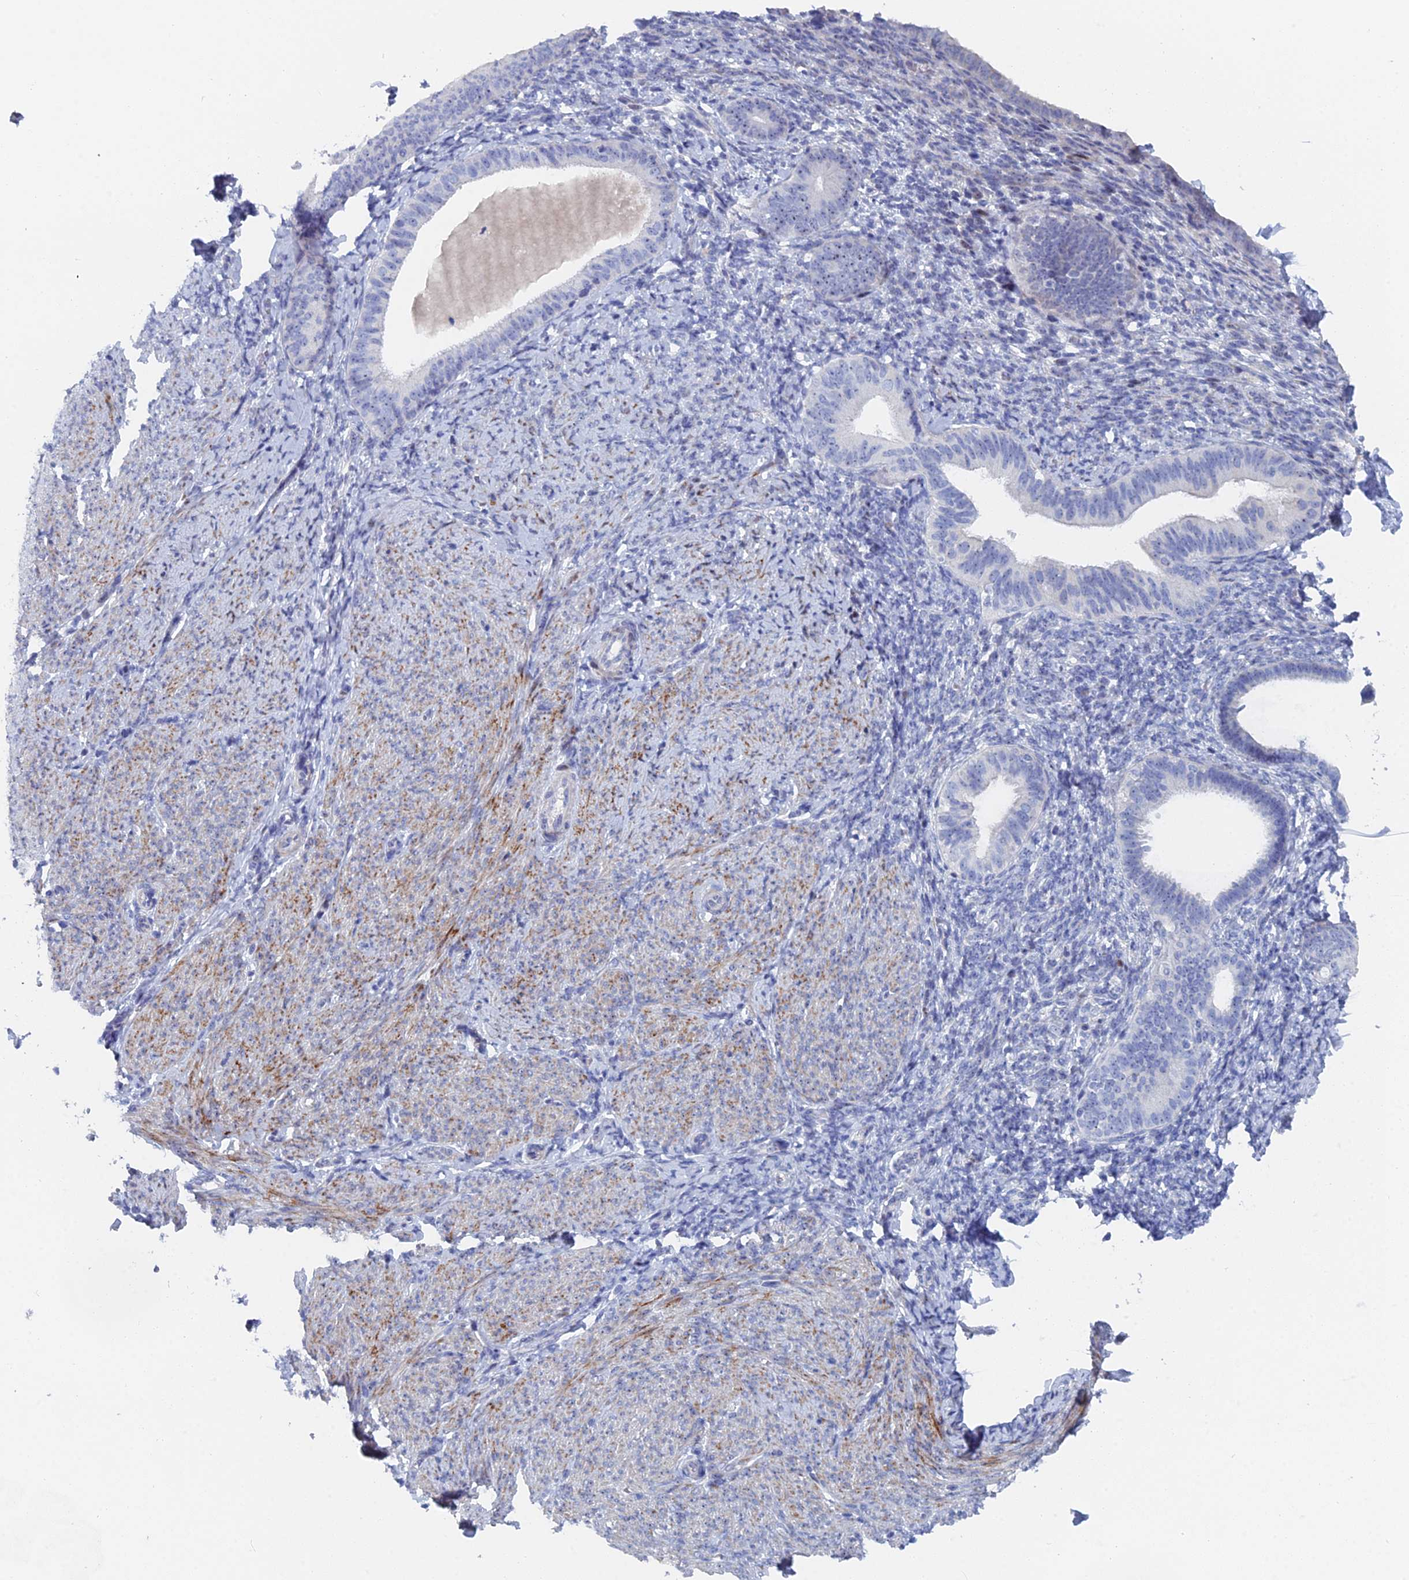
{"staining": {"intensity": "negative", "quantity": "none", "location": "none"}, "tissue": "endometrium", "cell_type": "Cells in endometrial stroma", "image_type": "normal", "snomed": [{"axis": "morphology", "description": "Normal tissue, NOS"}, {"axis": "topography", "description": "Endometrium"}], "caption": "Protein analysis of unremarkable endometrium demonstrates no significant expression in cells in endometrial stroma.", "gene": "DRGX", "patient": {"sex": "female", "age": 65}}